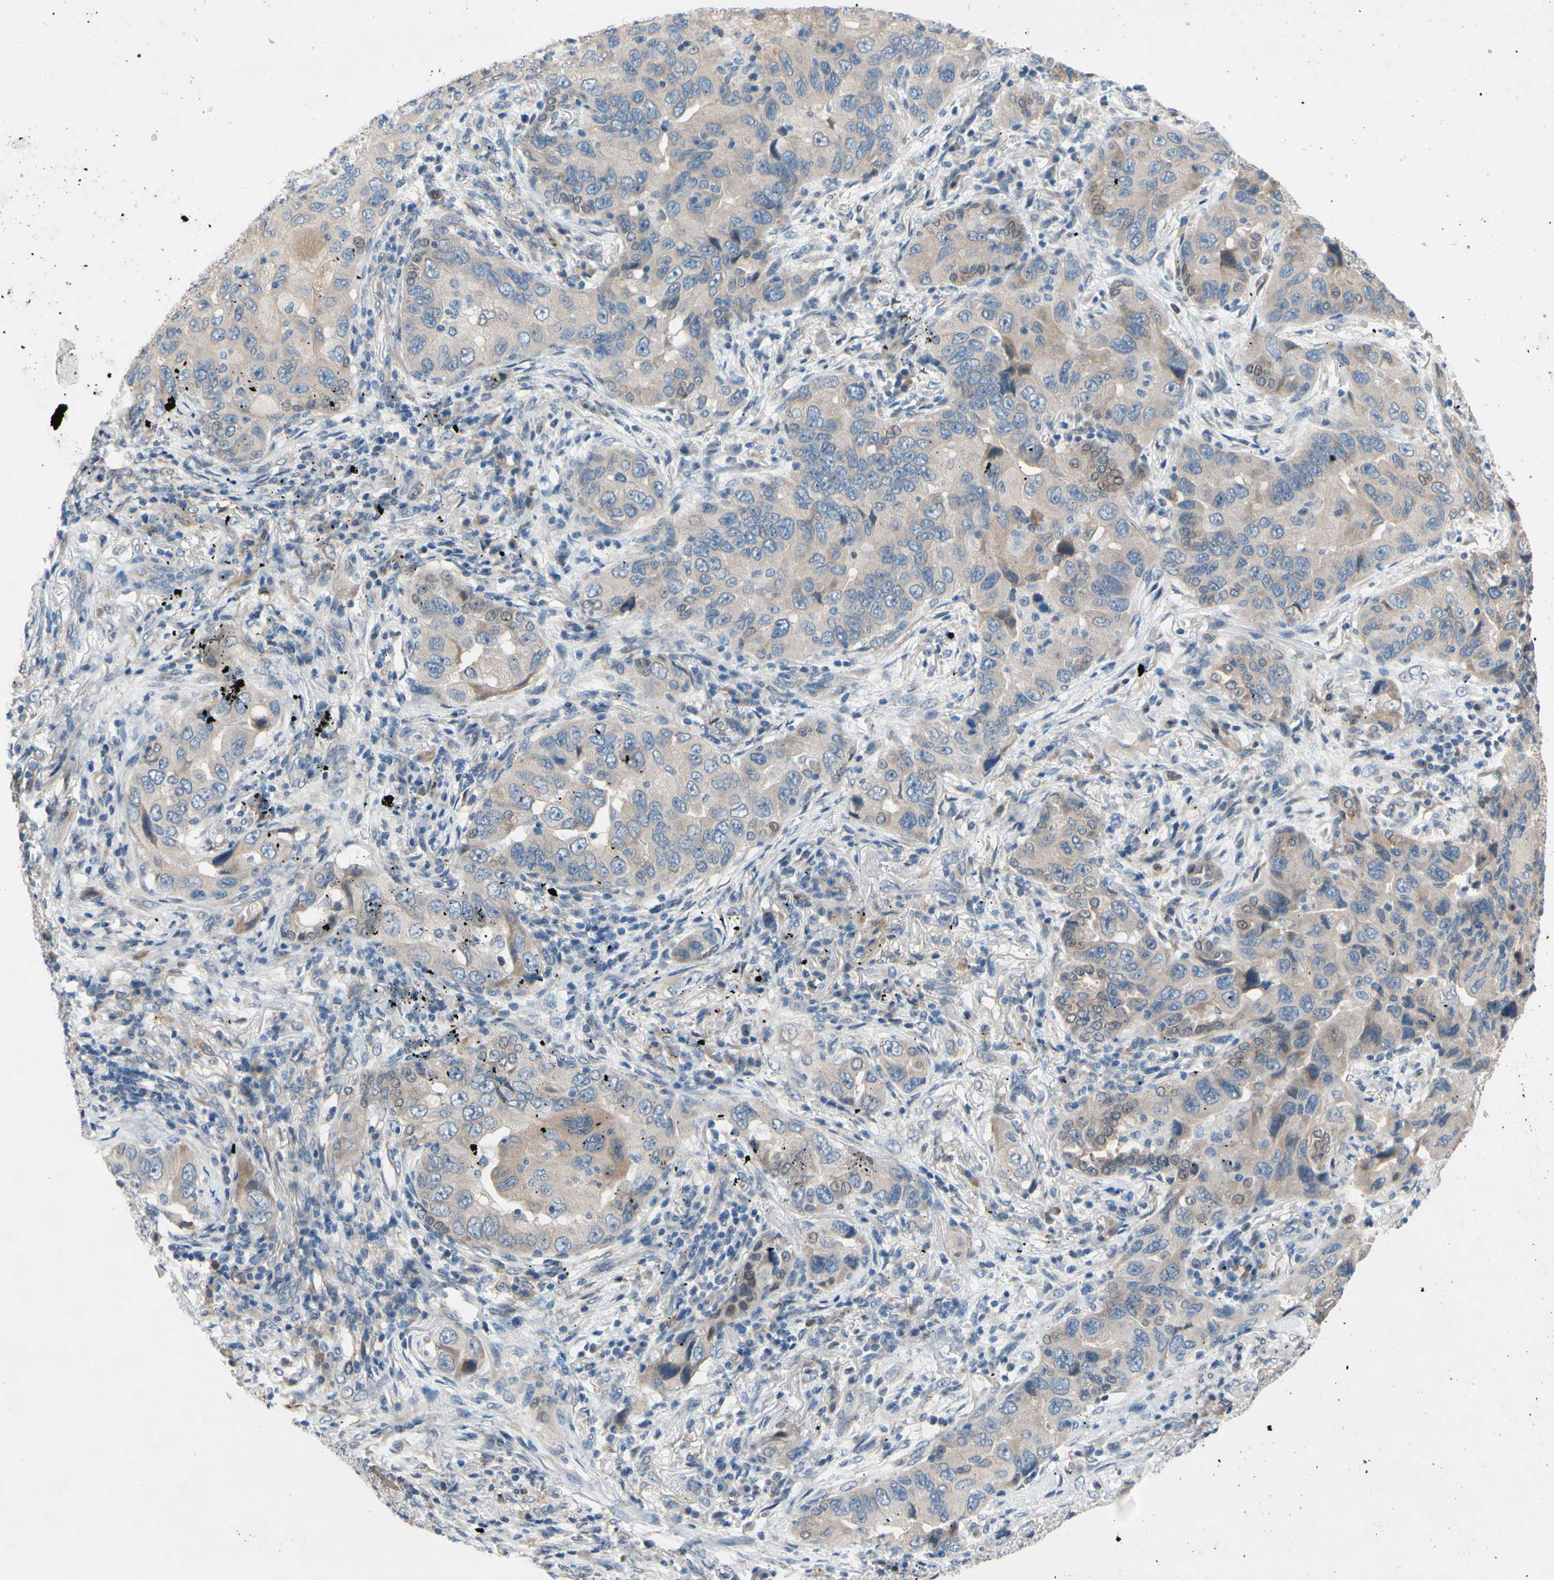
{"staining": {"intensity": "weak", "quantity": "25%-75%", "location": "cytoplasmic/membranous"}, "tissue": "lung cancer", "cell_type": "Tumor cells", "image_type": "cancer", "snomed": [{"axis": "morphology", "description": "Adenocarcinoma, NOS"}, {"axis": "topography", "description": "Lung"}], "caption": "Brown immunohistochemical staining in human lung cancer (adenocarcinoma) demonstrates weak cytoplasmic/membranous expression in approximately 25%-75% of tumor cells.", "gene": "PRXL2A", "patient": {"sex": "female", "age": 65}}